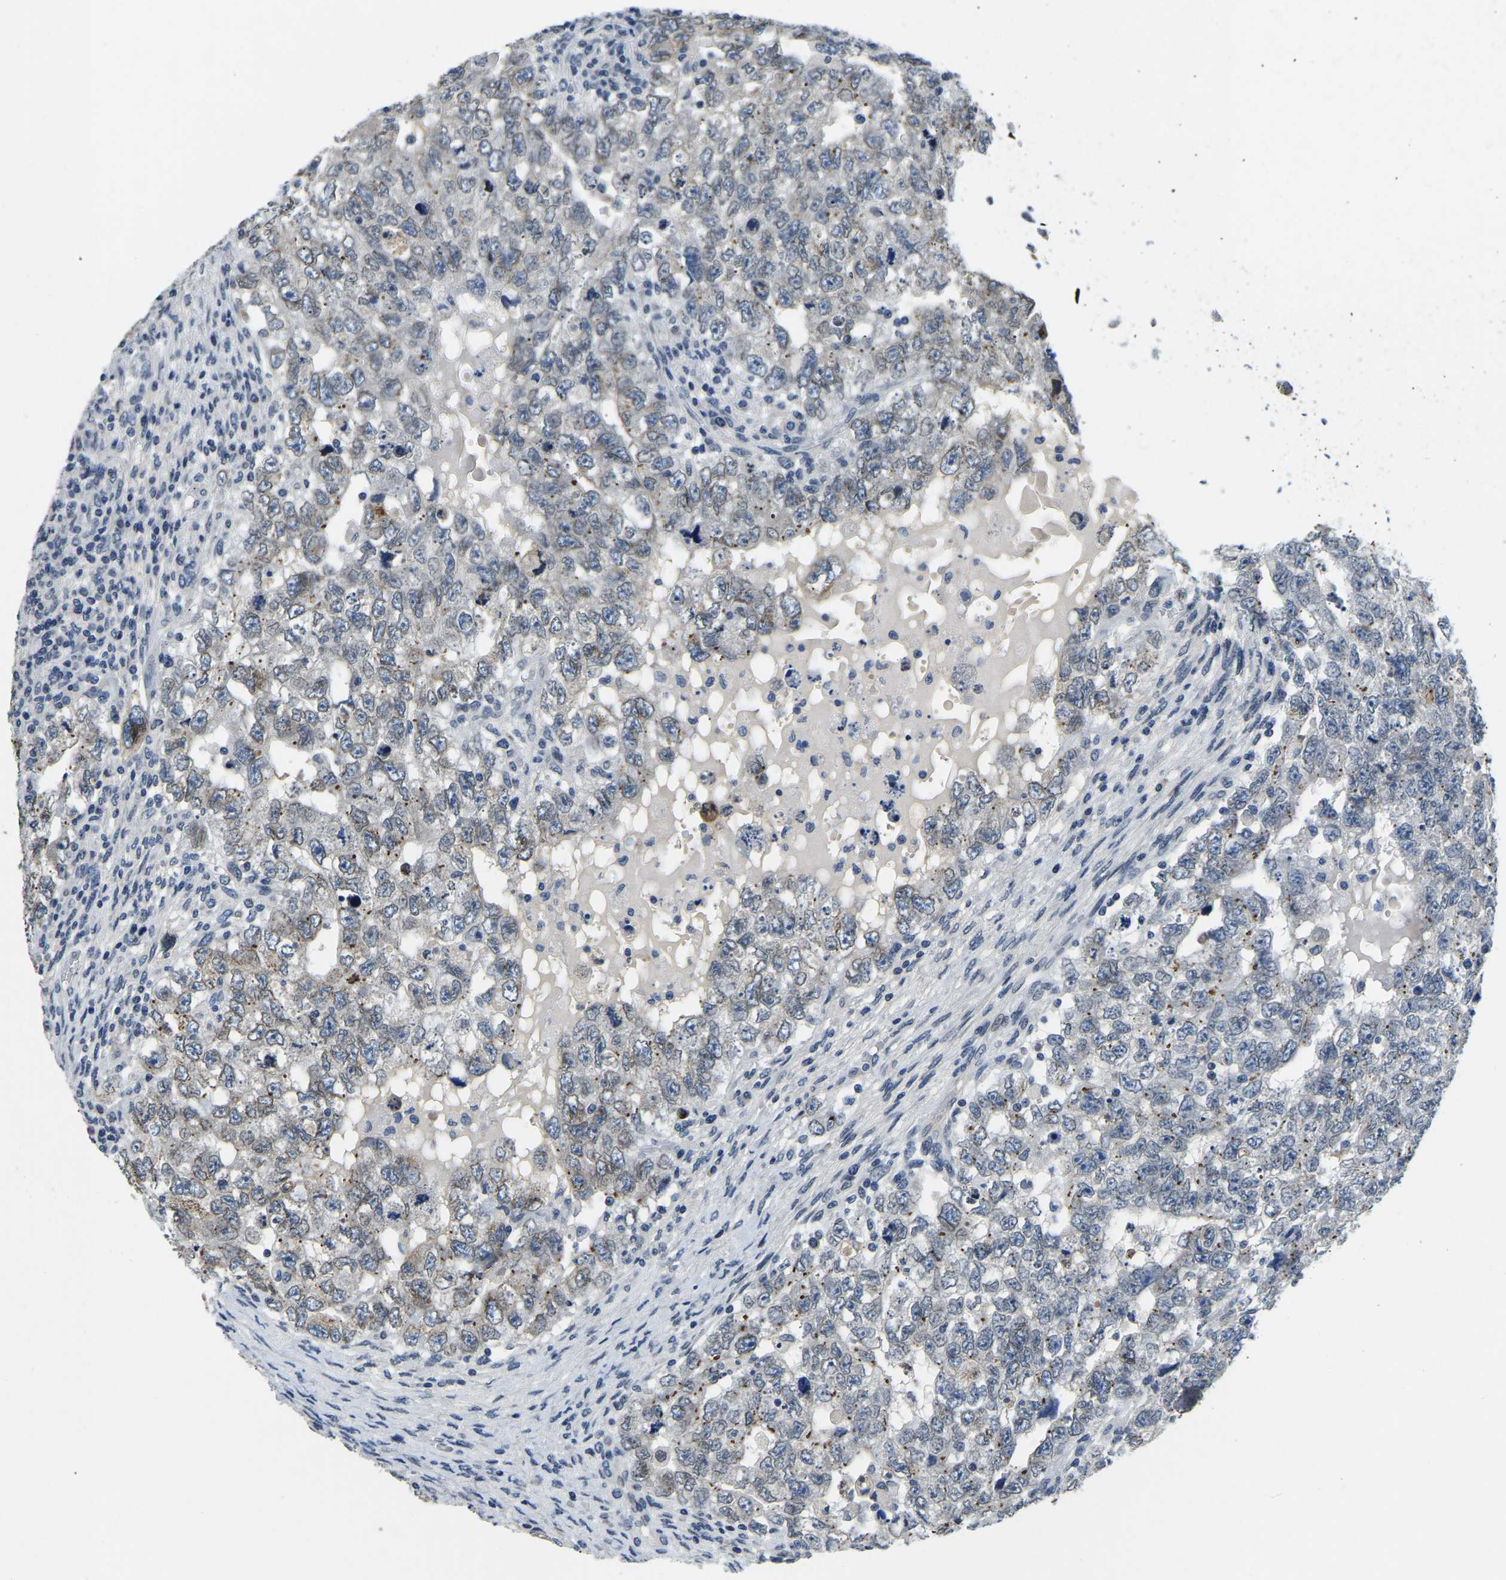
{"staining": {"intensity": "weak", "quantity": ">75%", "location": "cytoplasmic/membranous"}, "tissue": "testis cancer", "cell_type": "Tumor cells", "image_type": "cancer", "snomed": [{"axis": "morphology", "description": "Carcinoma, Embryonal, NOS"}, {"axis": "topography", "description": "Testis"}], "caption": "A low amount of weak cytoplasmic/membranous expression is present in approximately >75% of tumor cells in testis cancer tissue.", "gene": "RANBP2", "patient": {"sex": "male", "age": 36}}